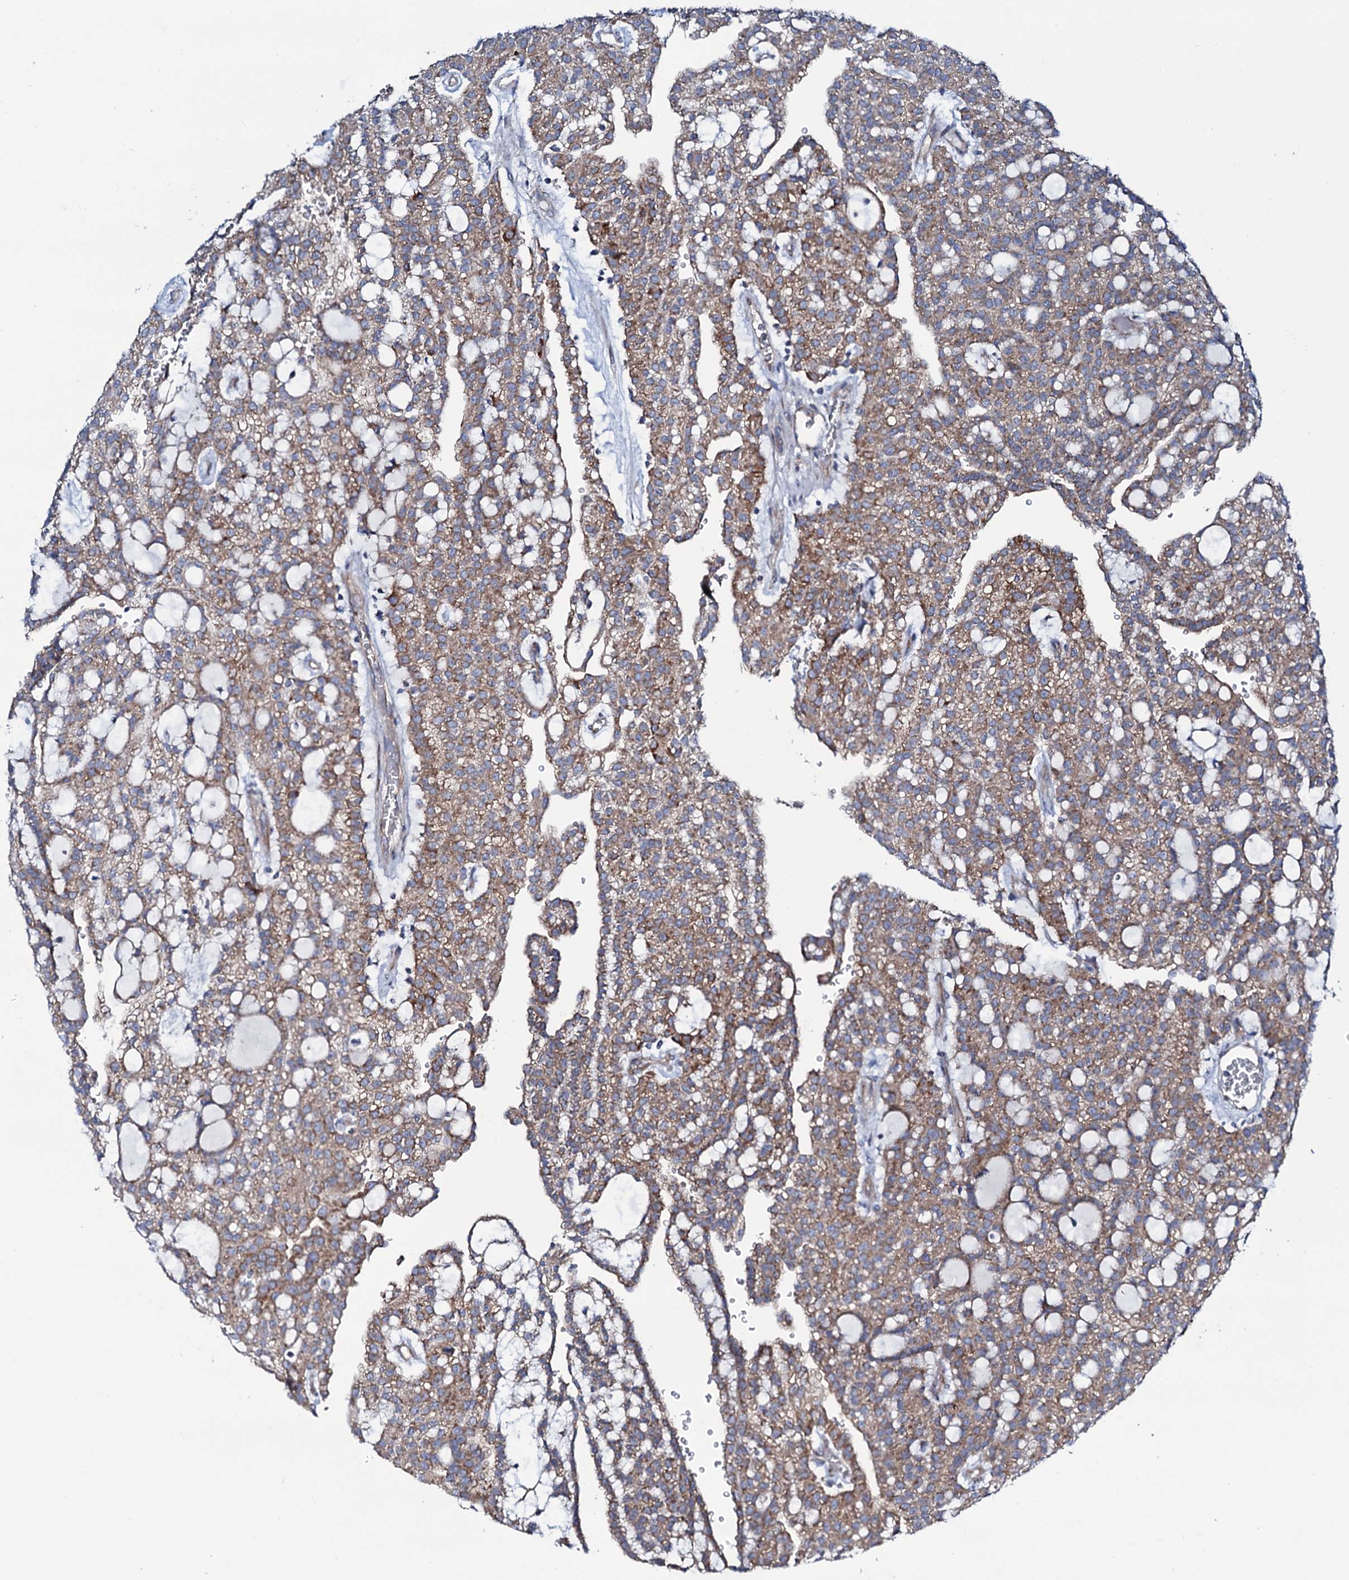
{"staining": {"intensity": "moderate", "quantity": ">75%", "location": "cytoplasmic/membranous"}, "tissue": "renal cancer", "cell_type": "Tumor cells", "image_type": "cancer", "snomed": [{"axis": "morphology", "description": "Adenocarcinoma, NOS"}, {"axis": "topography", "description": "Kidney"}], "caption": "The immunohistochemical stain highlights moderate cytoplasmic/membranous expression in tumor cells of renal adenocarcinoma tissue.", "gene": "STARD13", "patient": {"sex": "male", "age": 63}}